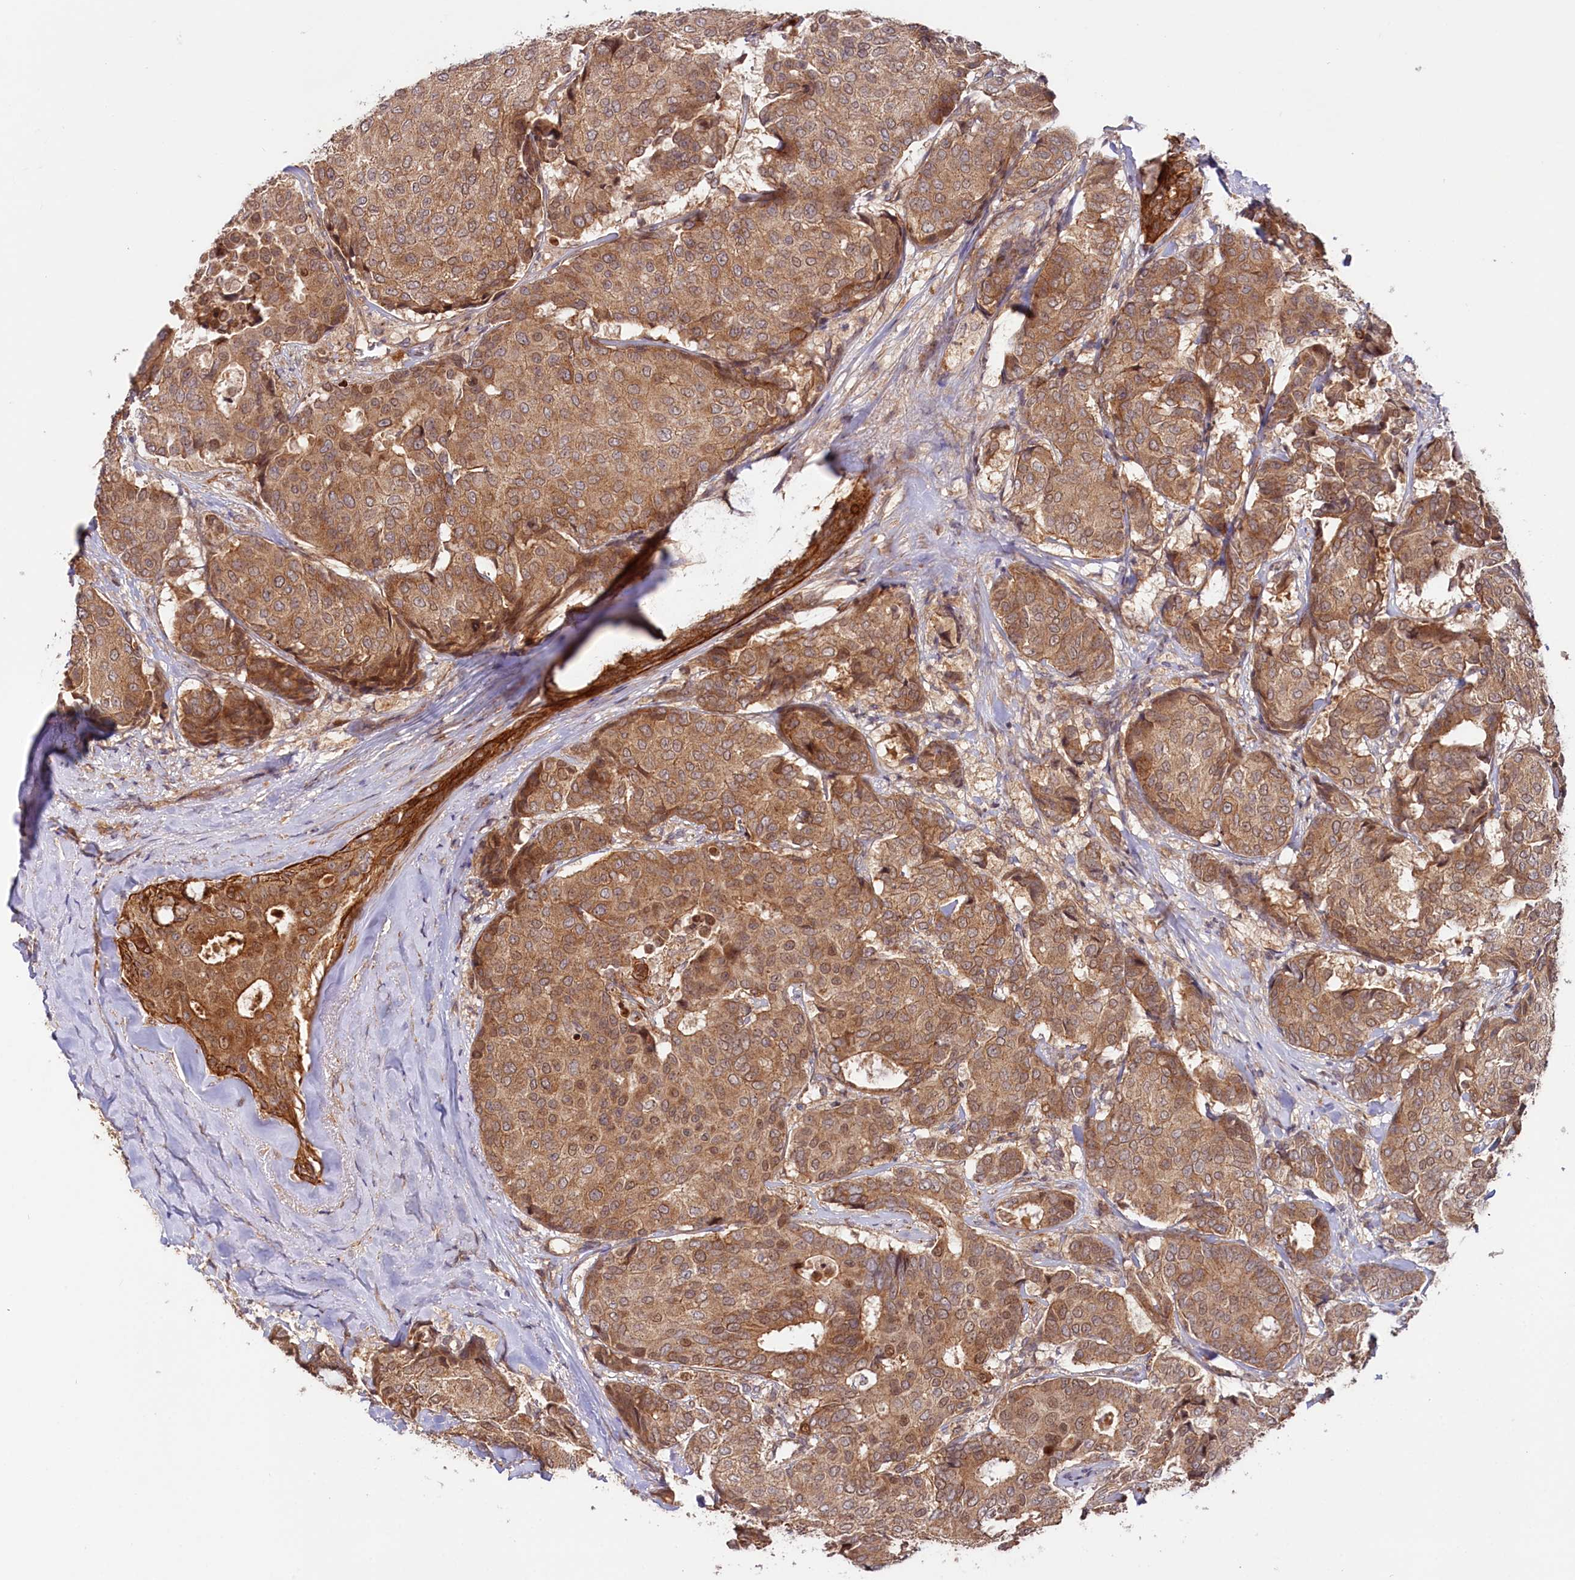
{"staining": {"intensity": "moderate", "quantity": ">75%", "location": "cytoplasmic/membranous"}, "tissue": "breast cancer", "cell_type": "Tumor cells", "image_type": "cancer", "snomed": [{"axis": "morphology", "description": "Duct carcinoma"}, {"axis": "topography", "description": "Breast"}], "caption": "Immunohistochemical staining of breast invasive ductal carcinoma shows medium levels of moderate cytoplasmic/membranous protein positivity in approximately >75% of tumor cells.", "gene": "NEDD1", "patient": {"sex": "female", "age": 75}}